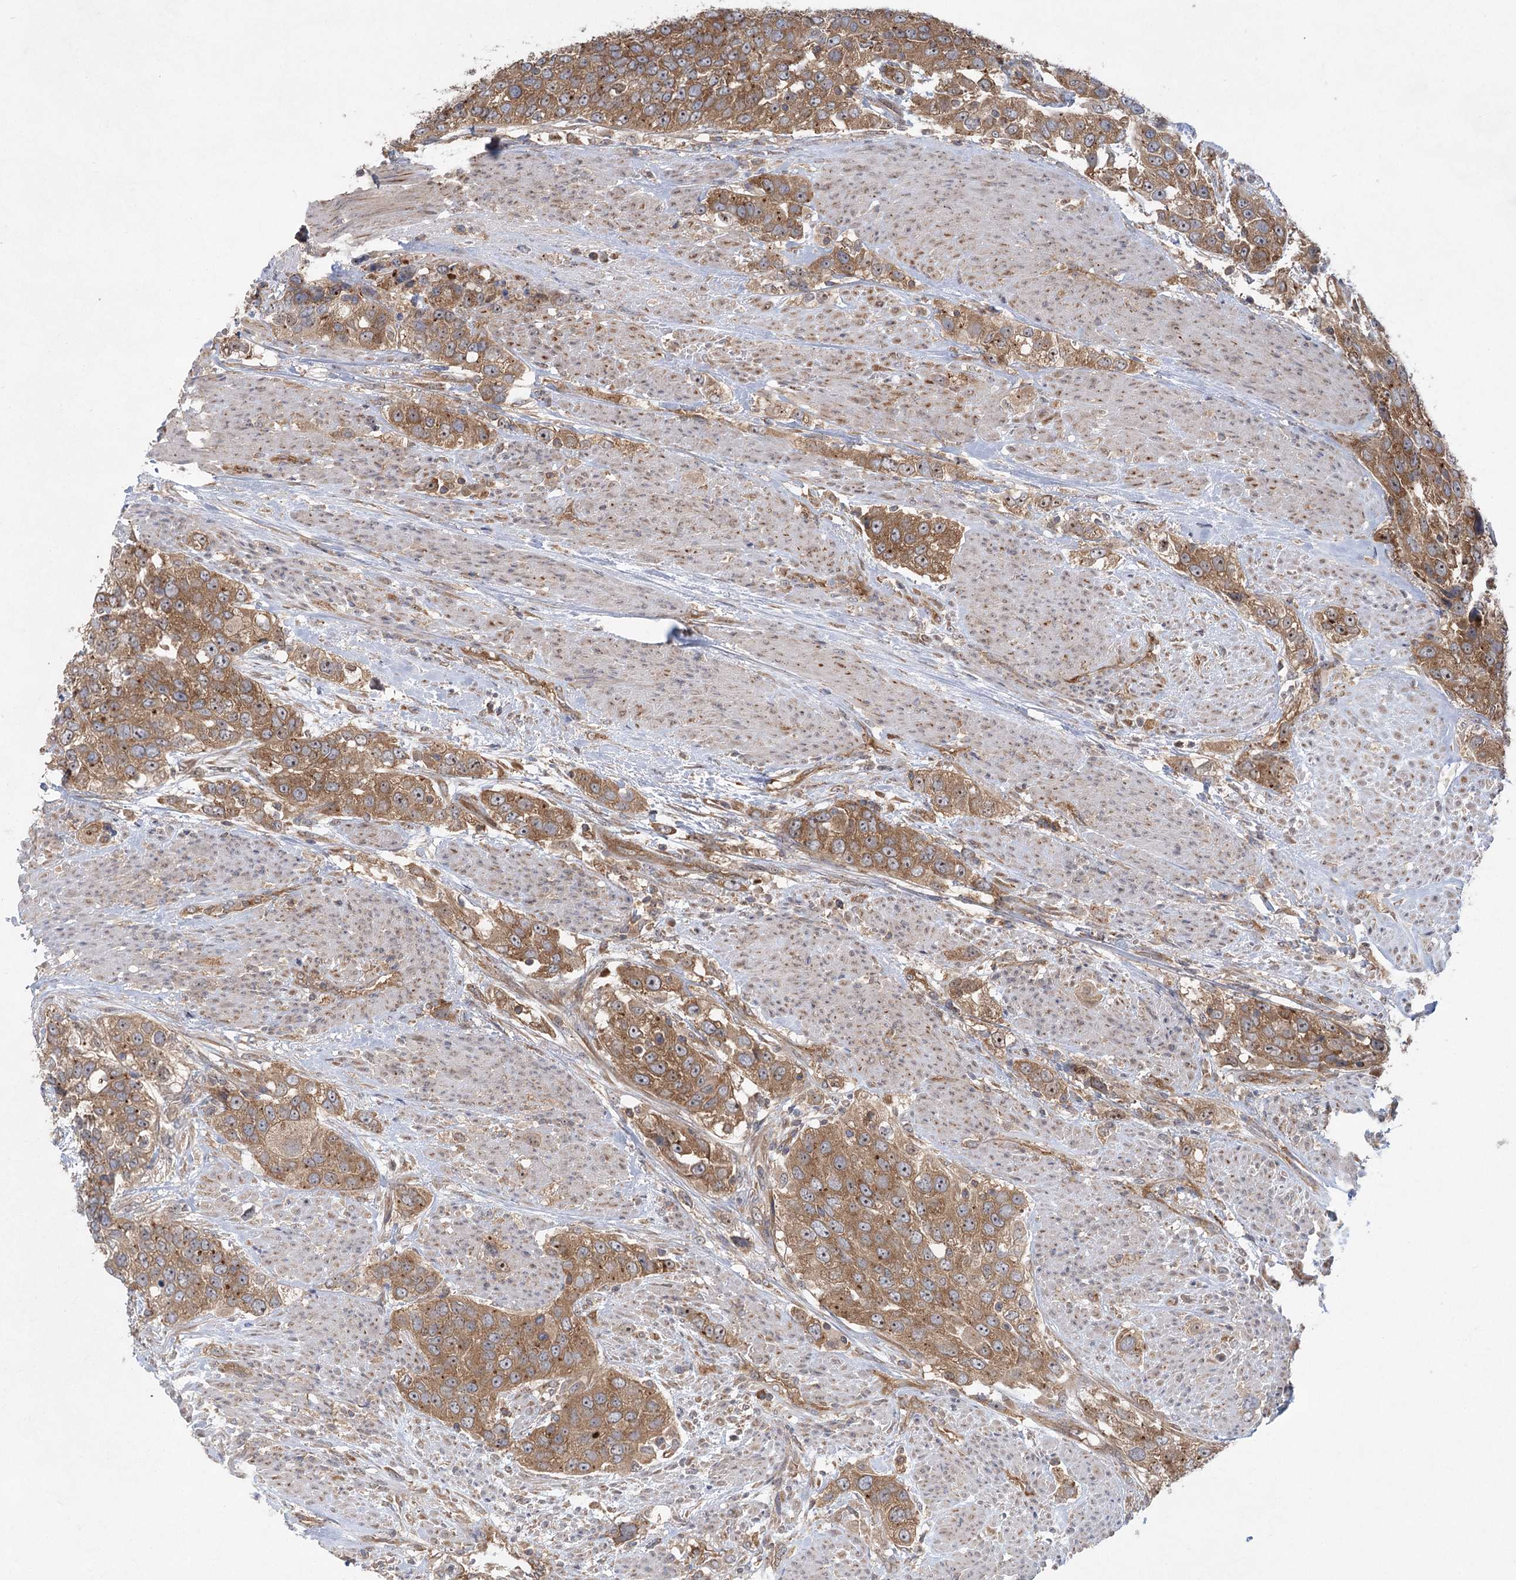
{"staining": {"intensity": "moderate", "quantity": ">75%", "location": "cytoplasmic/membranous"}, "tissue": "urothelial cancer", "cell_type": "Tumor cells", "image_type": "cancer", "snomed": [{"axis": "morphology", "description": "Urothelial carcinoma, High grade"}, {"axis": "topography", "description": "Urinary bladder"}], "caption": "A micrograph of human high-grade urothelial carcinoma stained for a protein exhibits moderate cytoplasmic/membranous brown staining in tumor cells. (DAB IHC with brightfield microscopy, high magnification).", "gene": "EIF3A", "patient": {"sex": "female", "age": 80}}